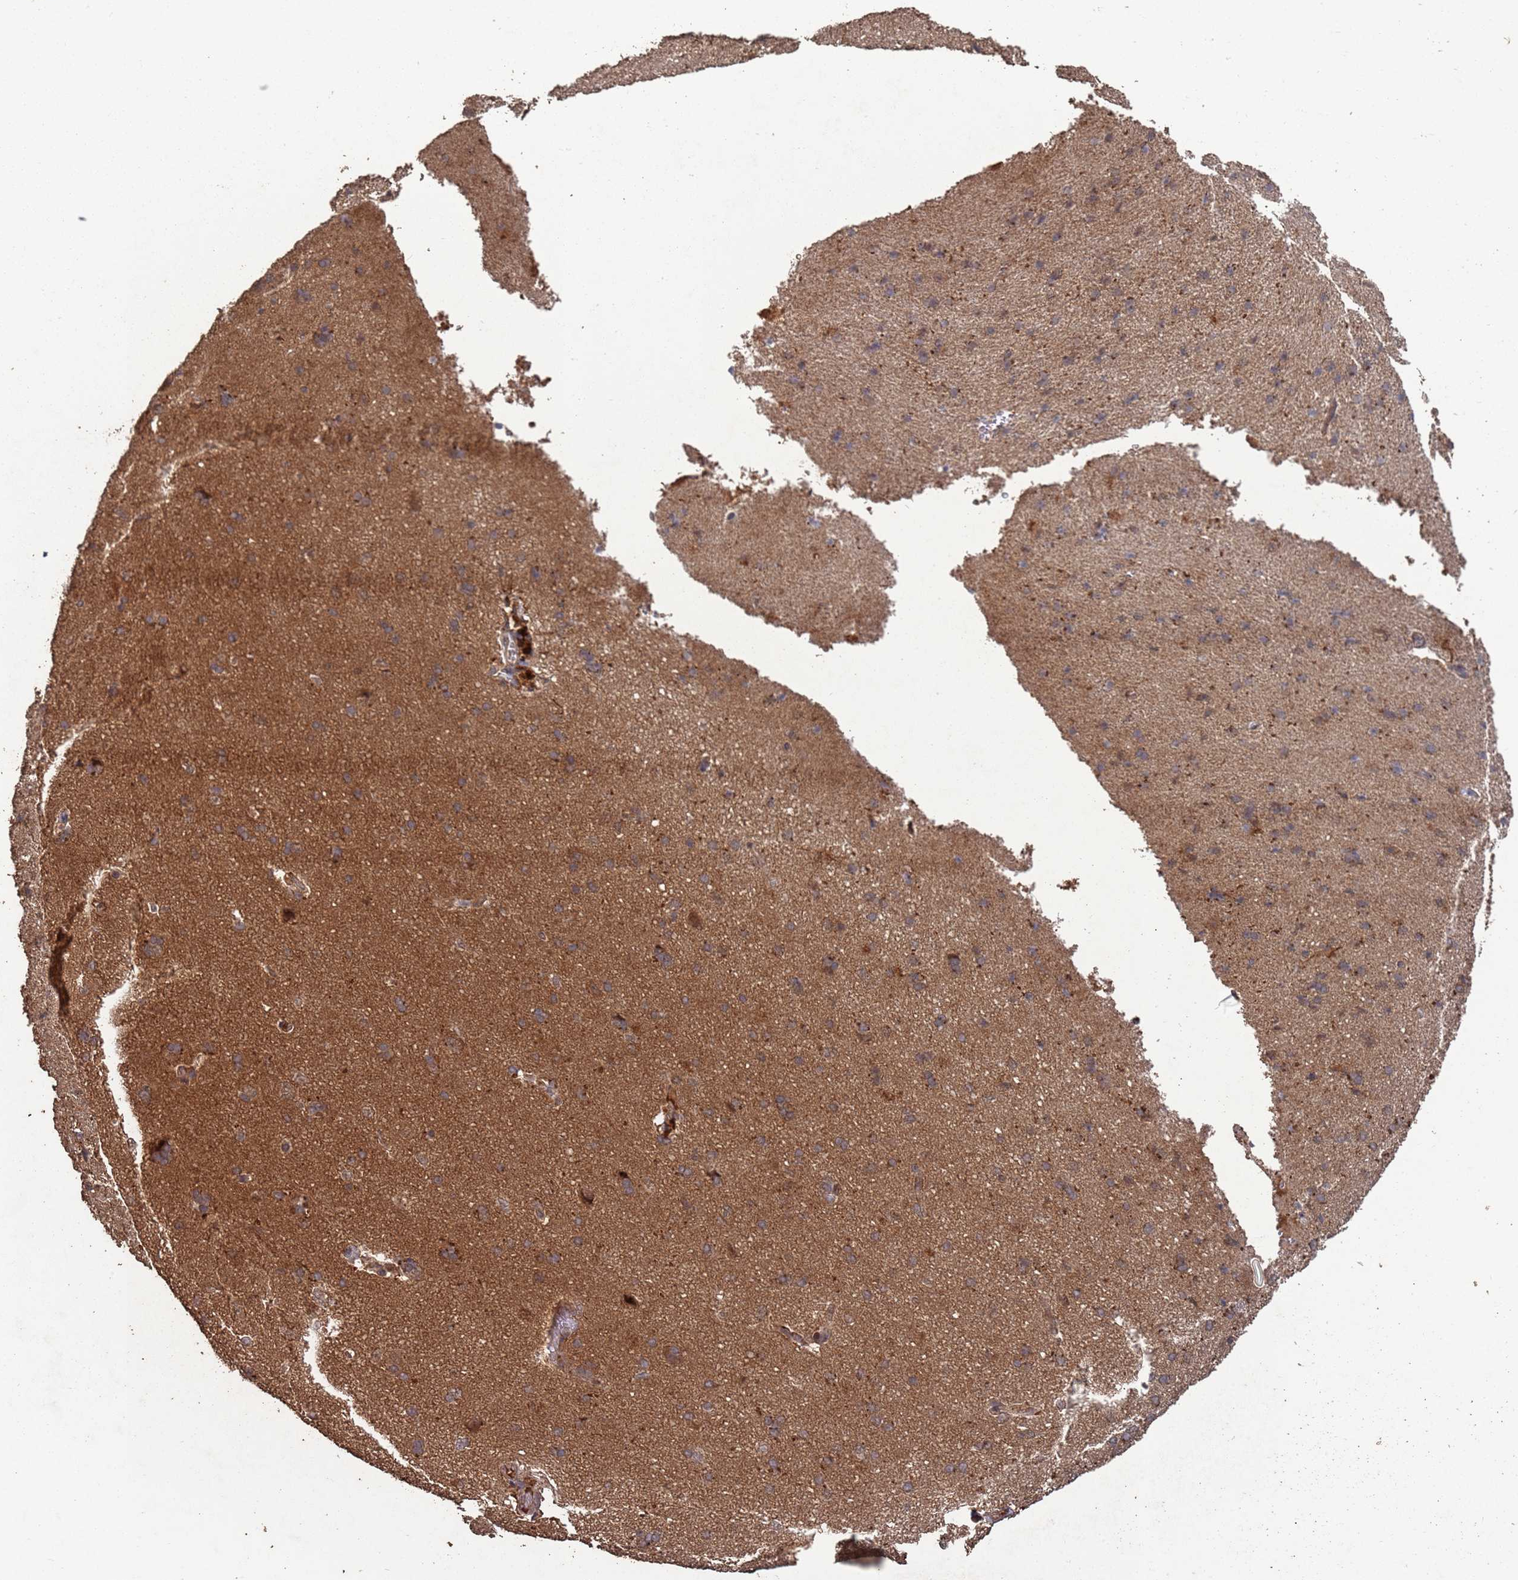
{"staining": {"intensity": "weak", "quantity": "<25%", "location": "cytoplasmic/membranous"}, "tissue": "cerebral cortex", "cell_type": "Endothelial cells", "image_type": "normal", "snomed": [{"axis": "morphology", "description": "Normal tissue, NOS"}, {"axis": "topography", "description": "Cerebral cortex"}], "caption": "DAB (3,3'-diaminobenzidine) immunohistochemical staining of unremarkable human cerebral cortex exhibits no significant positivity in endothelial cells. (Immunohistochemistry (ihc), brightfield microscopy, high magnification).", "gene": "FRAT1", "patient": {"sex": "male", "age": 62}}